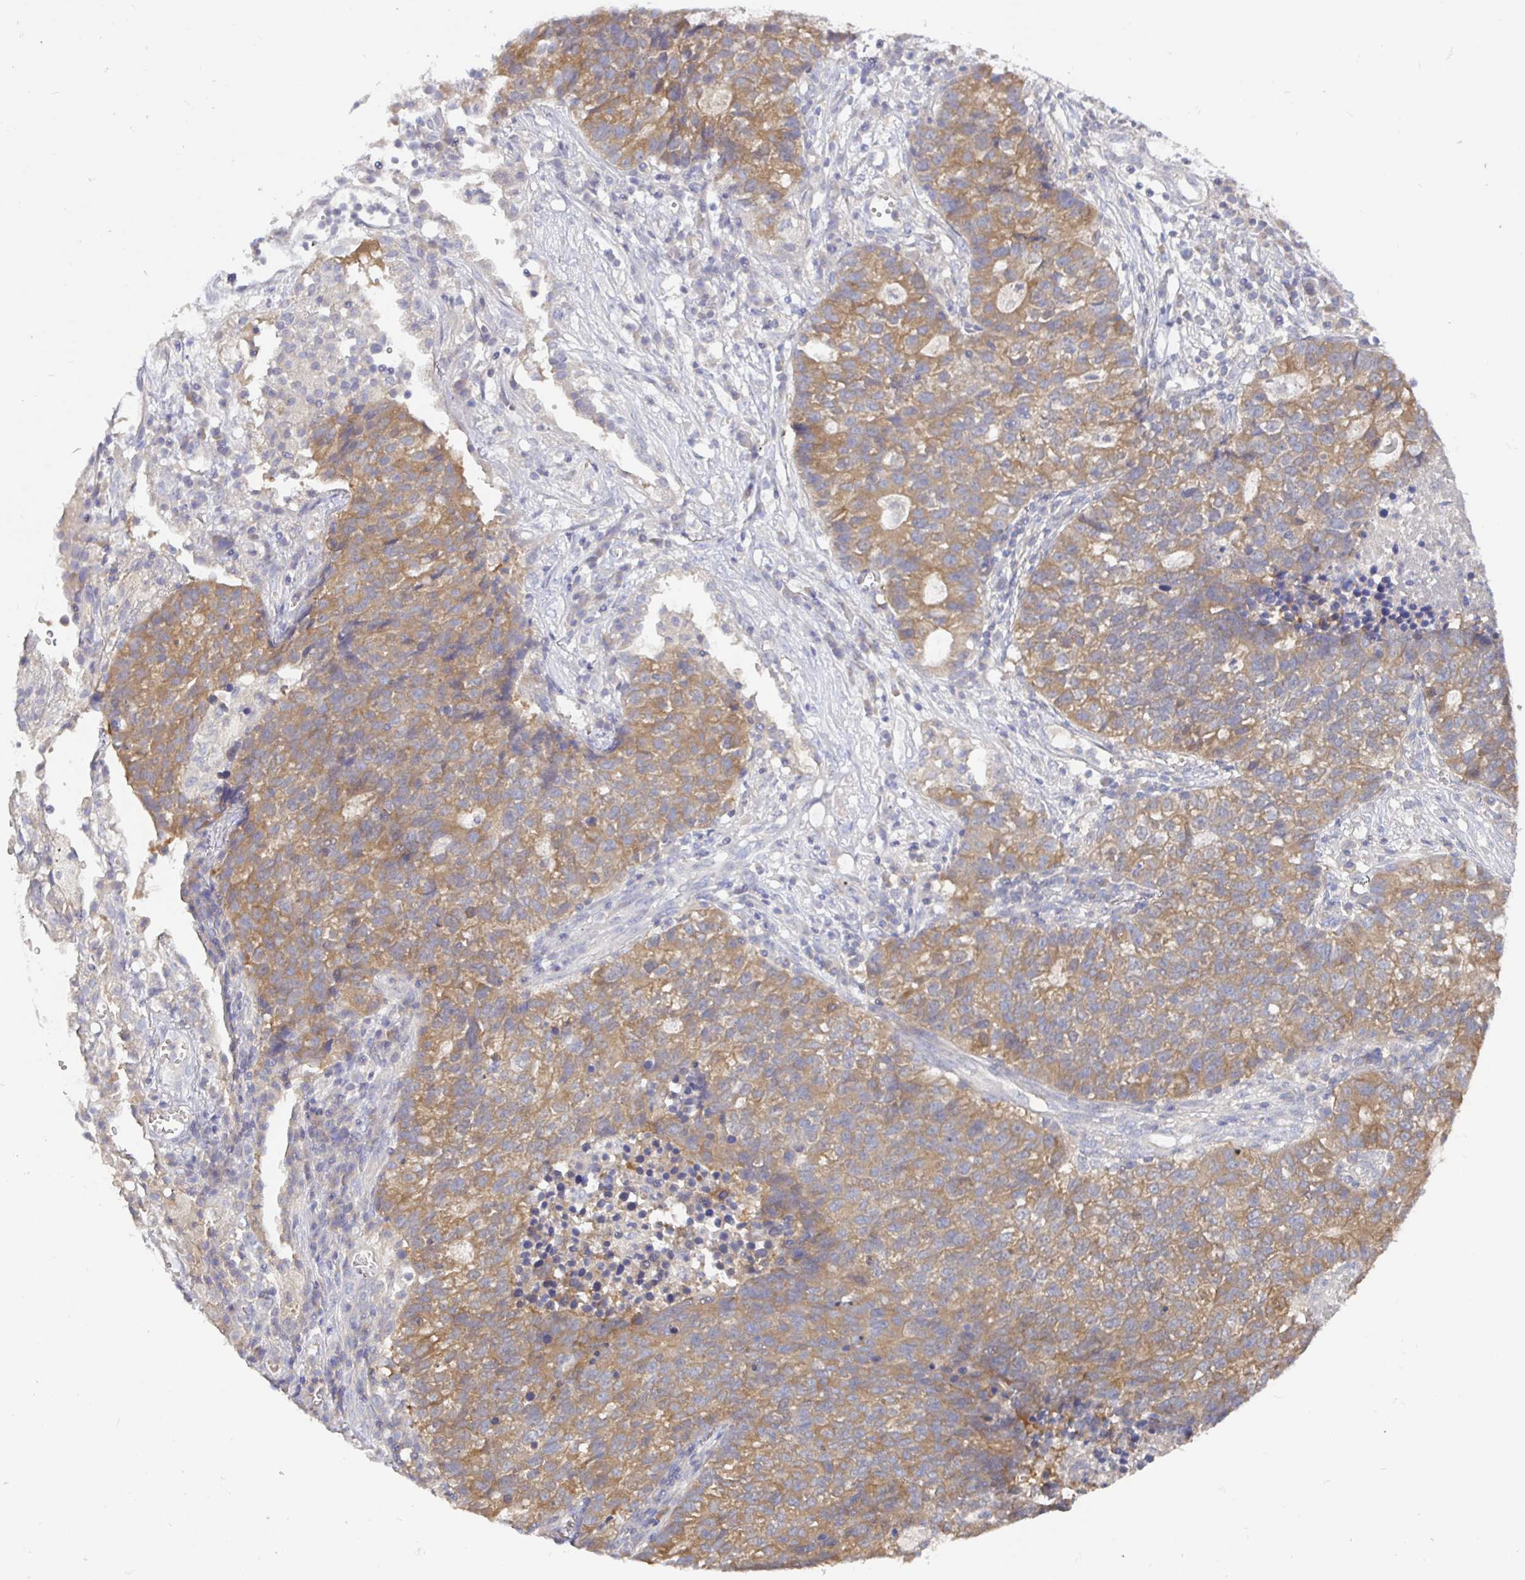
{"staining": {"intensity": "moderate", "quantity": ">75%", "location": "cytoplasmic/membranous"}, "tissue": "lung cancer", "cell_type": "Tumor cells", "image_type": "cancer", "snomed": [{"axis": "morphology", "description": "Adenocarcinoma, NOS"}, {"axis": "topography", "description": "Lung"}], "caption": "Adenocarcinoma (lung) stained with a protein marker shows moderate staining in tumor cells.", "gene": "KIF21A", "patient": {"sex": "male", "age": 57}}